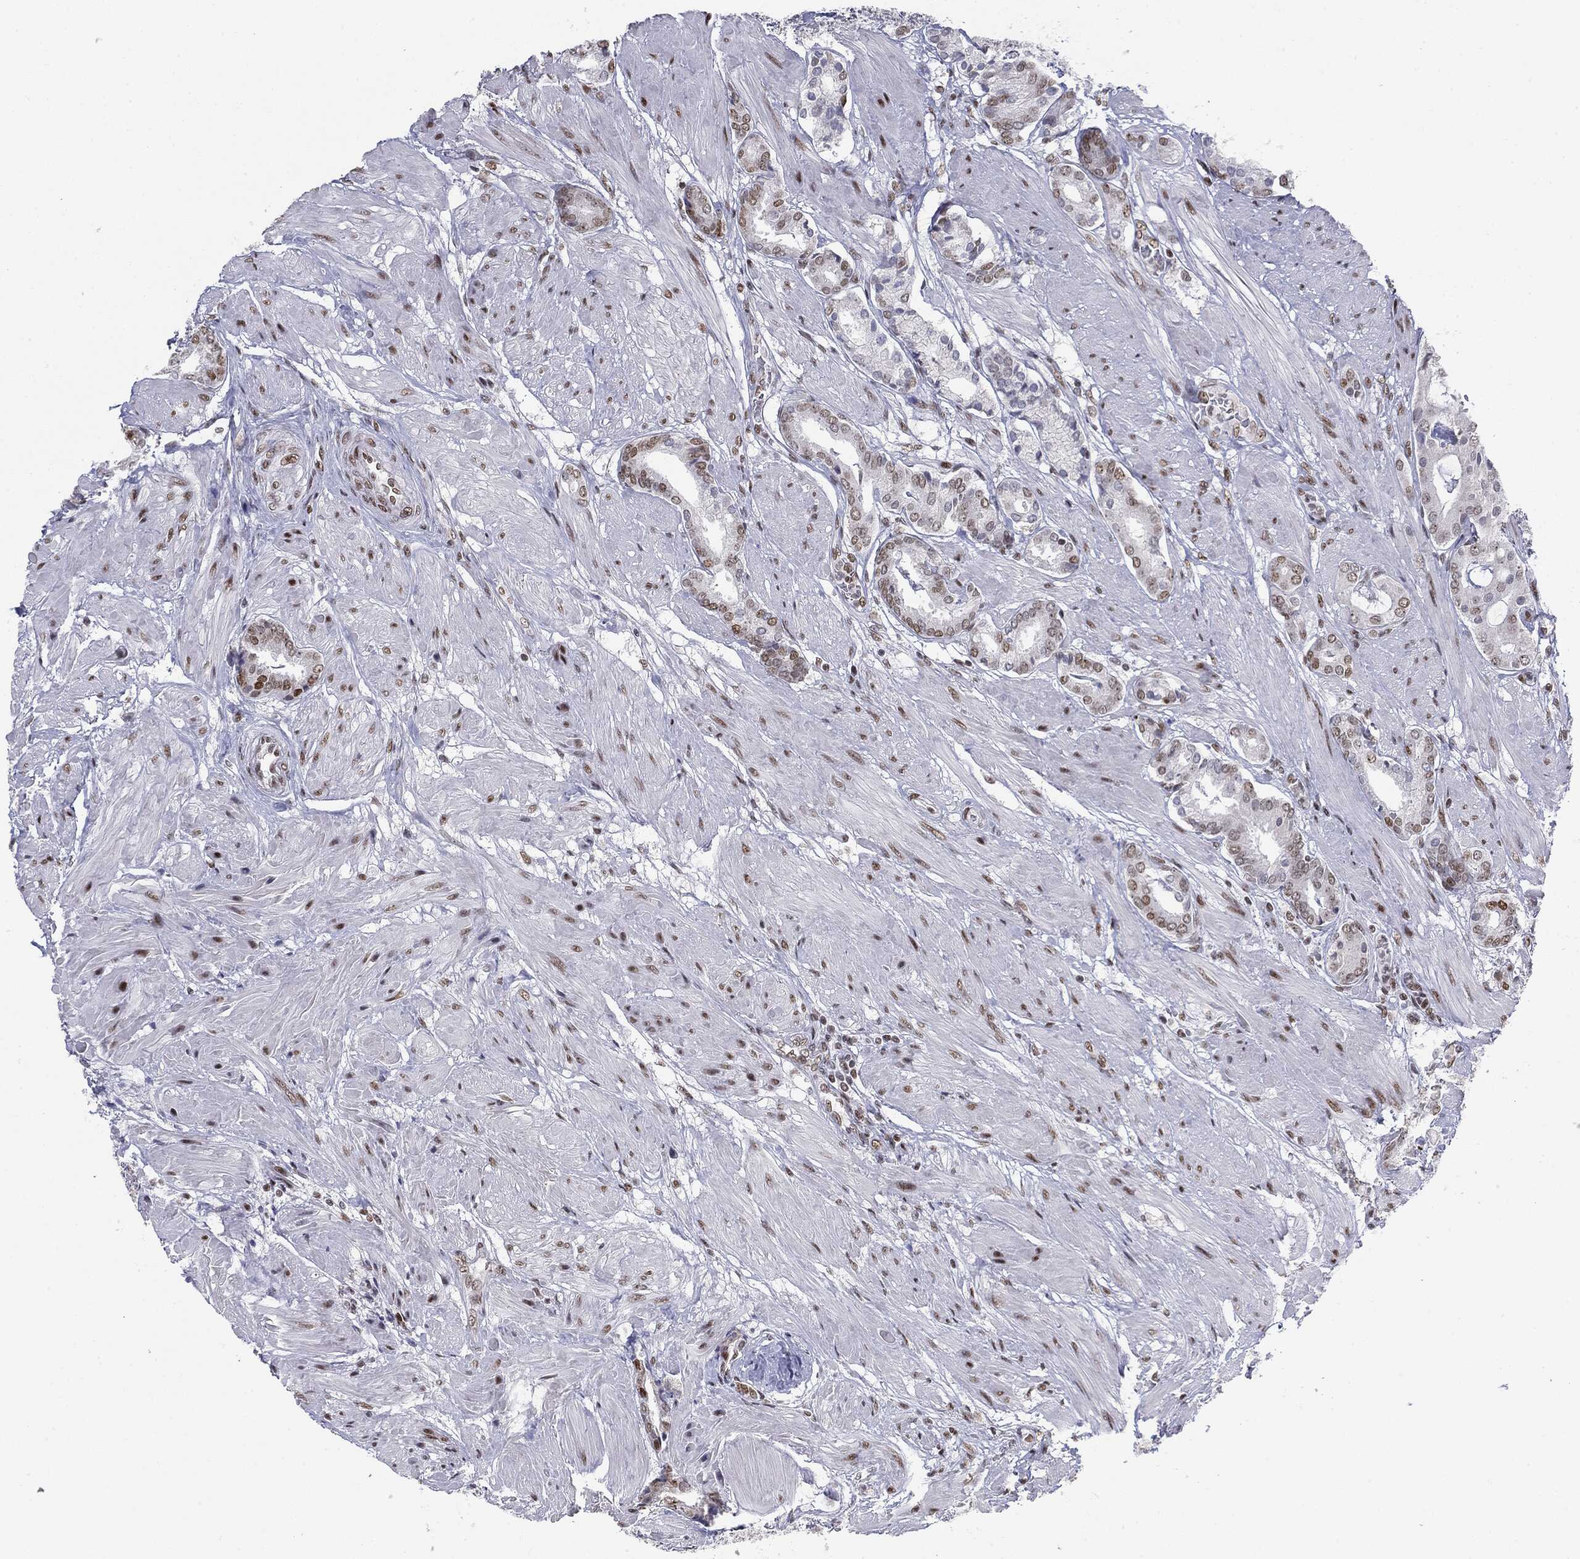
{"staining": {"intensity": "weak", "quantity": "<25%", "location": "nuclear"}, "tissue": "prostate cancer", "cell_type": "Tumor cells", "image_type": "cancer", "snomed": [{"axis": "morphology", "description": "Adenocarcinoma, High grade"}, {"axis": "topography", "description": "Prostate"}], "caption": "Photomicrograph shows no significant protein staining in tumor cells of prostate cancer.", "gene": "MDC1", "patient": {"sex": "male", "age": 56}}